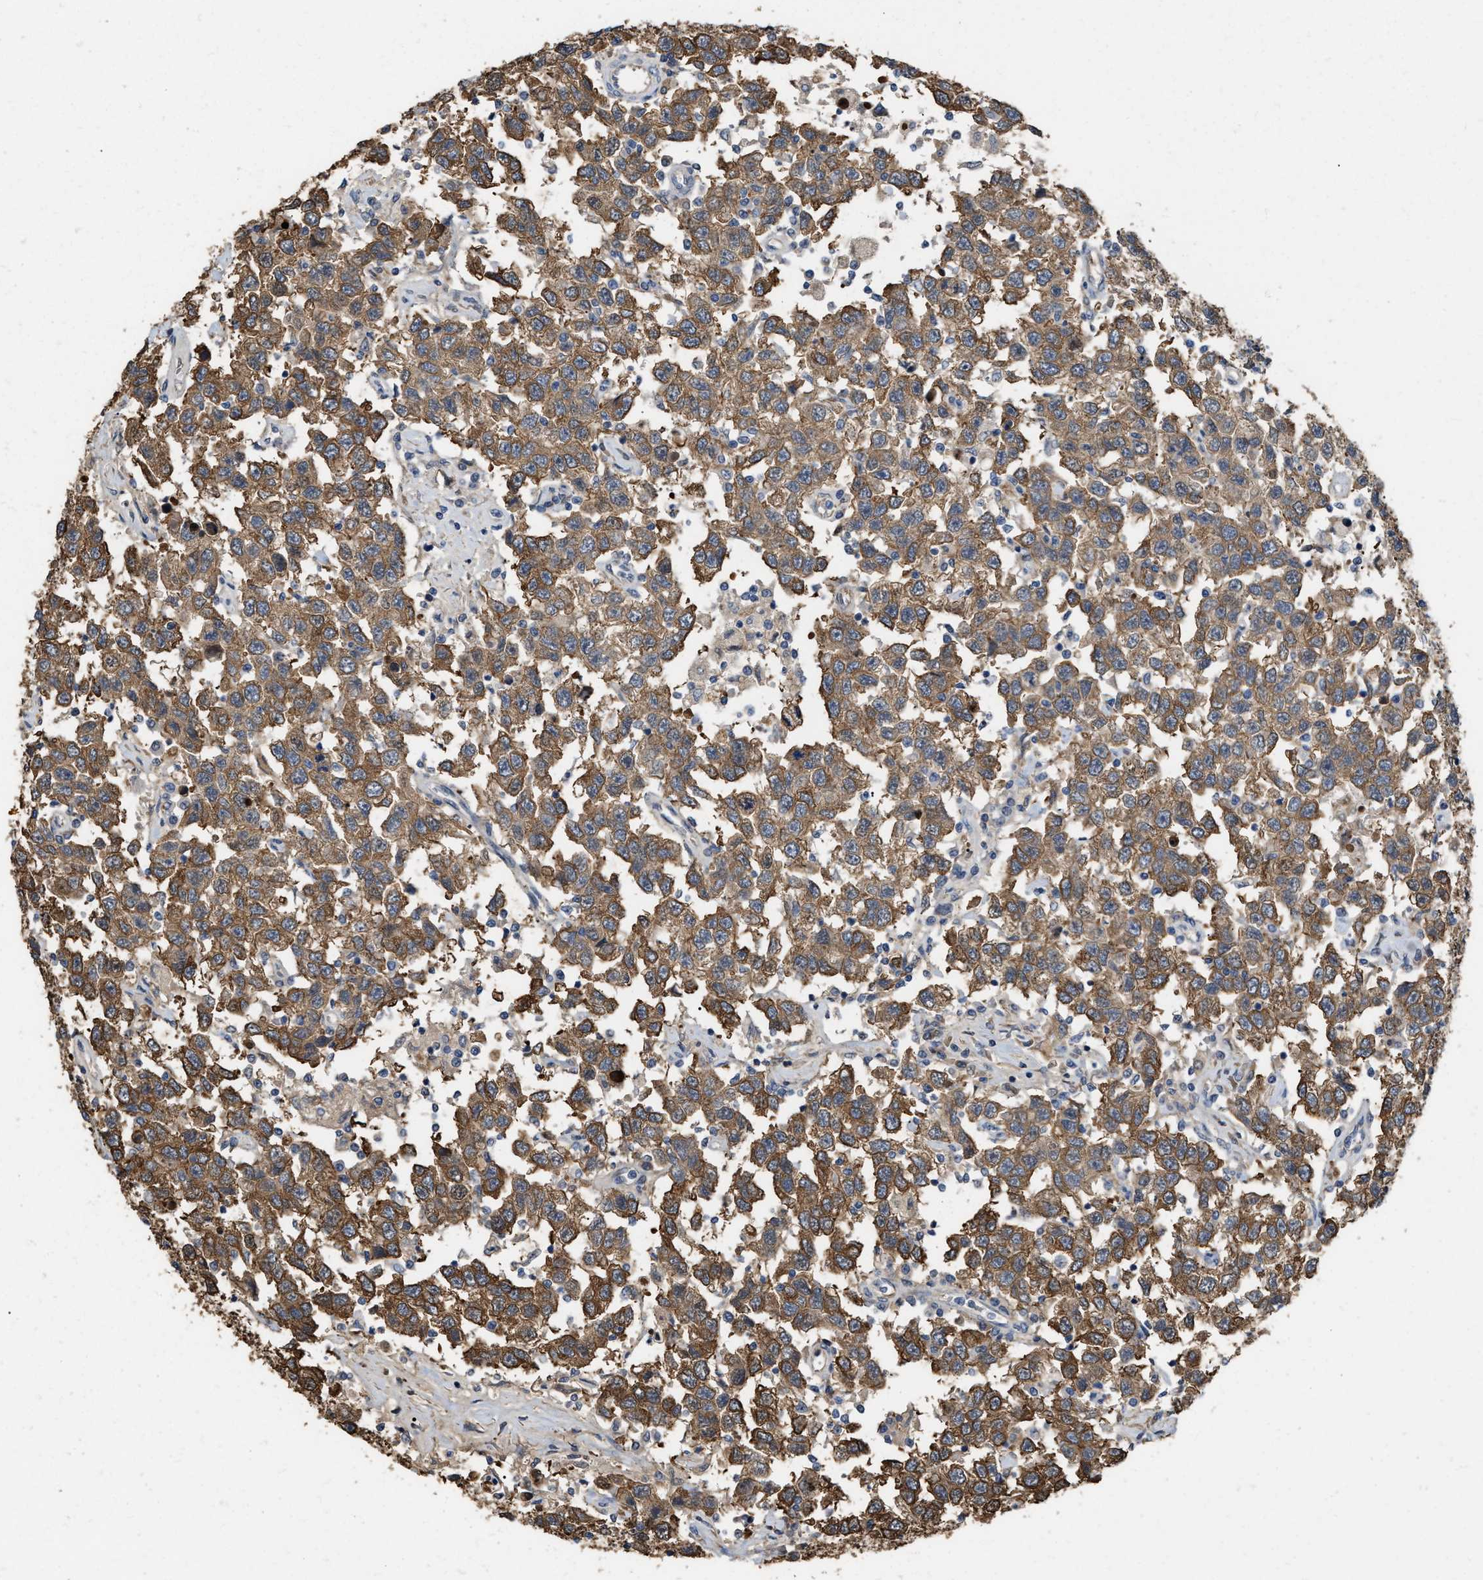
{"staining": {"intensity": "moderate", "quantity": ">75%", "location": "cytoplasmic/membranous"}, "tissue": "testis cancer", "cell_type": "Tumor cells", "image_type": "cancer", "snomed": [{"axis": "morphology", "description": "Seminoma, NOS"}, {"axis": "topography", "description": "Testis"}], "caption": "Immunohistochemical staining of seminoma (testis) reveals medium levels of moderate cytoplasmic/membranous protein positivity in about >75% of tumor cells.", "gene": "CSNK1A1", "patient": {"sex": "male", "age": 41}}